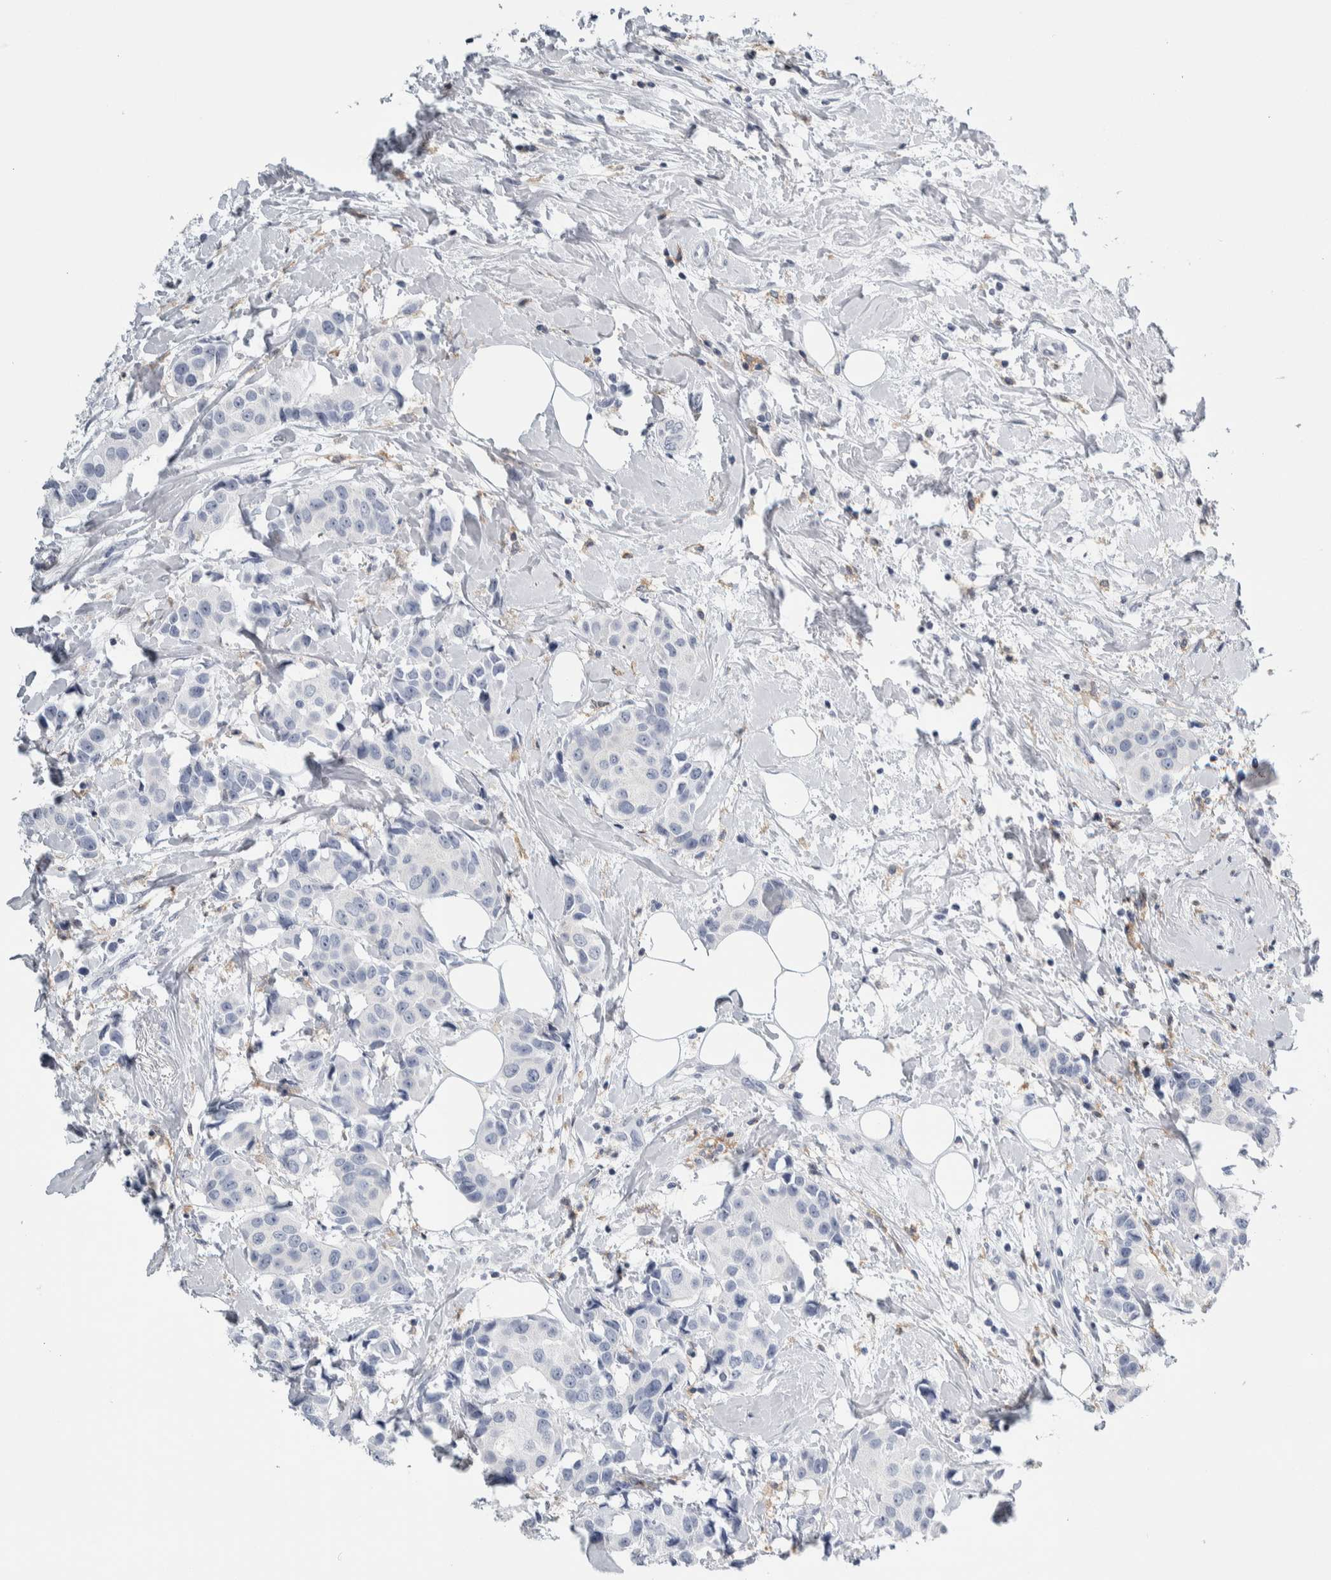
{"staining": {"intensity": "negative", "quantity": "none", "location": "none"}, "tissue": "breast cancer", "cell_type": "Tumor cells", "image_type": "cancer", "snomed": [{"axis": "morphology", "description": "Normal tissue, NOS"}, {"axis": "morphology", "description": "Duct carcinoma"}, {"axis": "topography", "description": "Breast"}], "caption": "A photomicrograph of human breast infiltrating ductal carcinoma is negative for staining in tumor cells.", "gene": "SKAP2", "patient": {"sex": "female", "age": 39}}